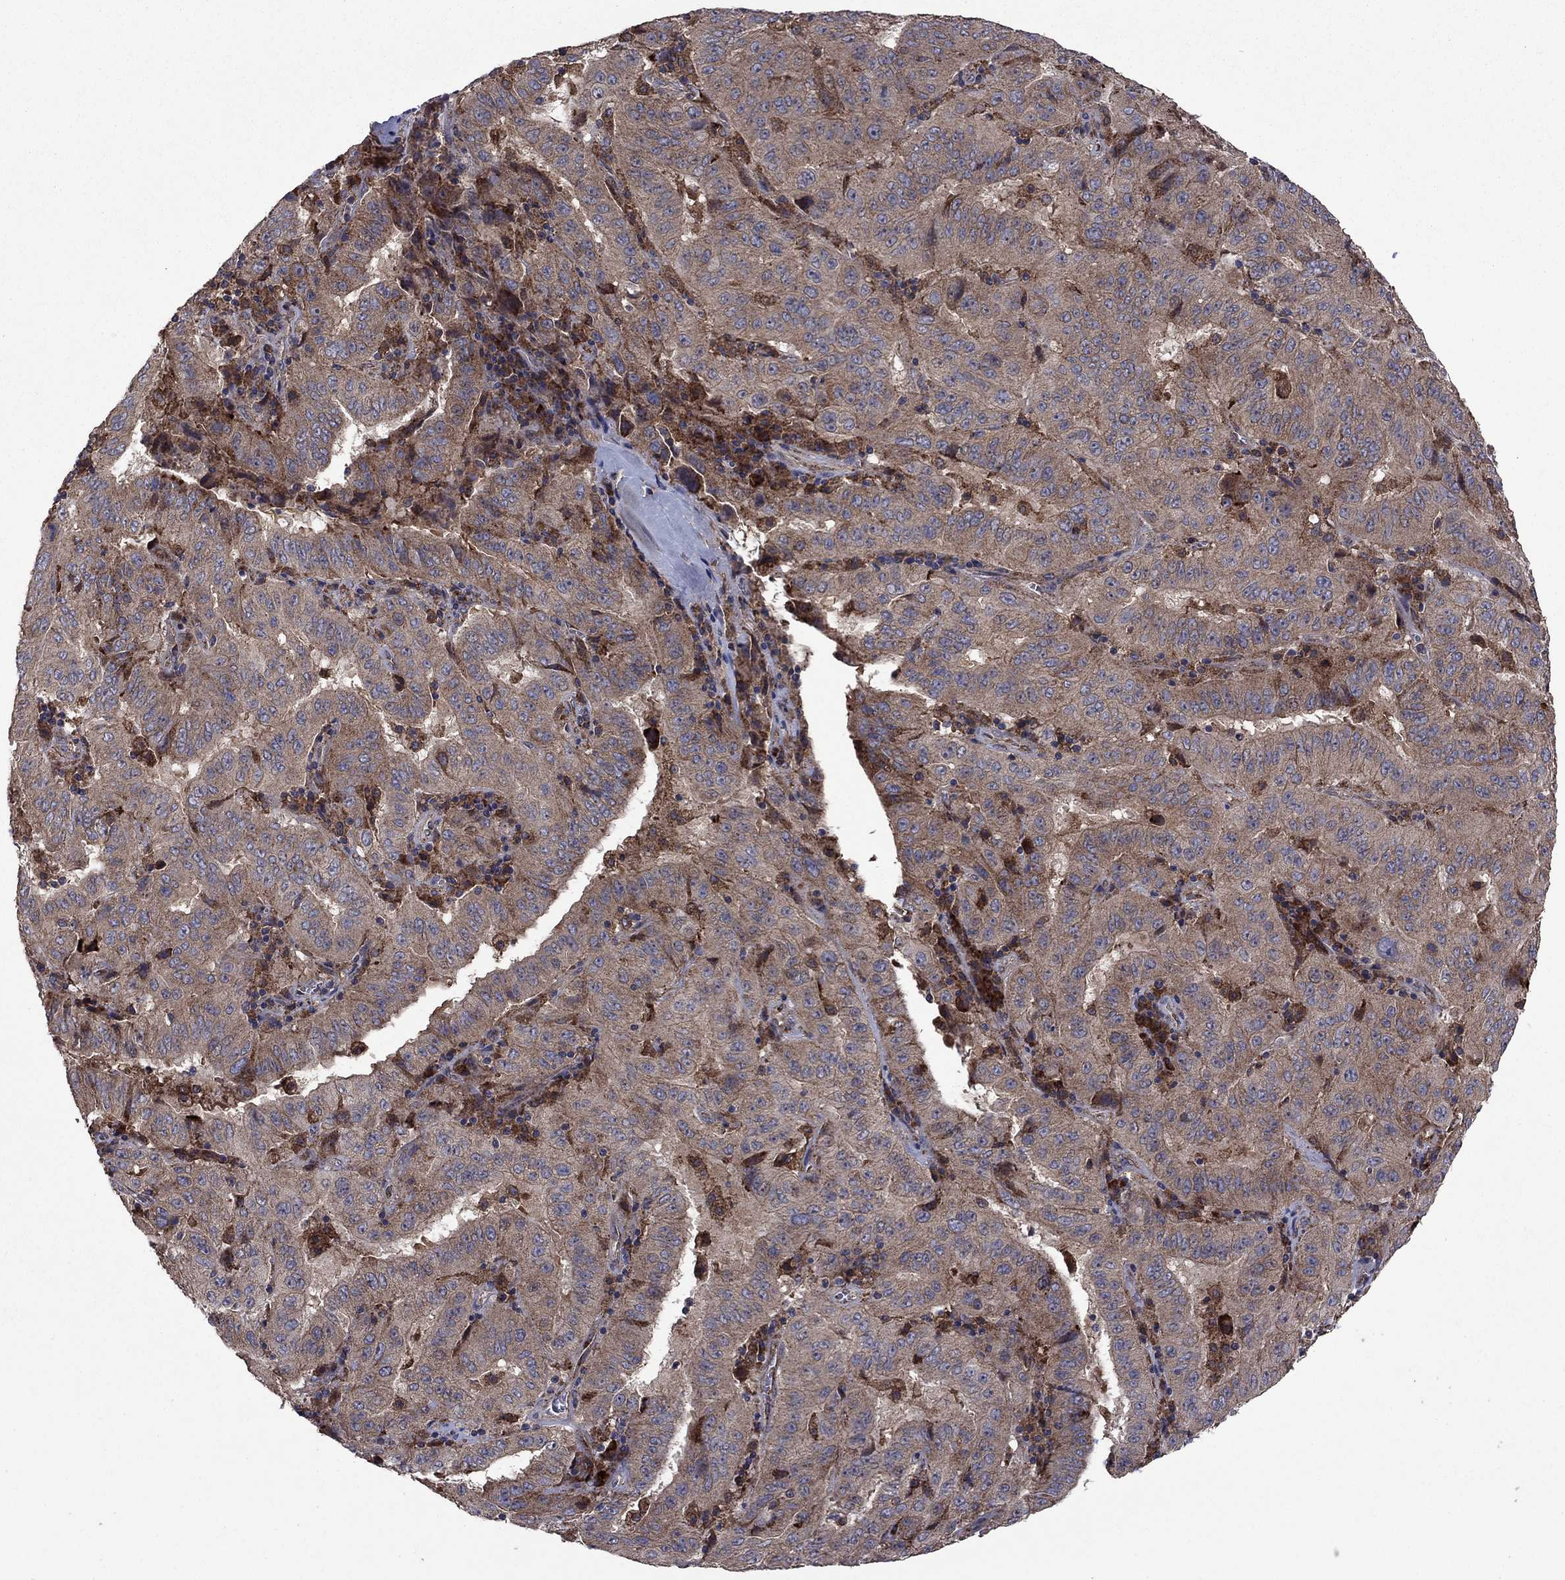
{"staining": {"intensity": "moderate", "quantity": "25%-75%", "location": "cytoplasmic/membranous"}, "tissue": "pancreatic cancer", "cell_type": "Tumor cells", "image_type": "cancer", "snomed": [{"axis": "morphology", "description": "Adenocarcinoma, NOS"}, {"axis": "topography", "description": "Pancreas"}], "caption": "Pancreatic adenocarcinoma stained with a brown dye displays moderate cytoplasmic/membranous positive expression in approximately 25%-75% of tumor cells.", "gene": "MEA1", "patient": {"sex": "male", "age": 63}}